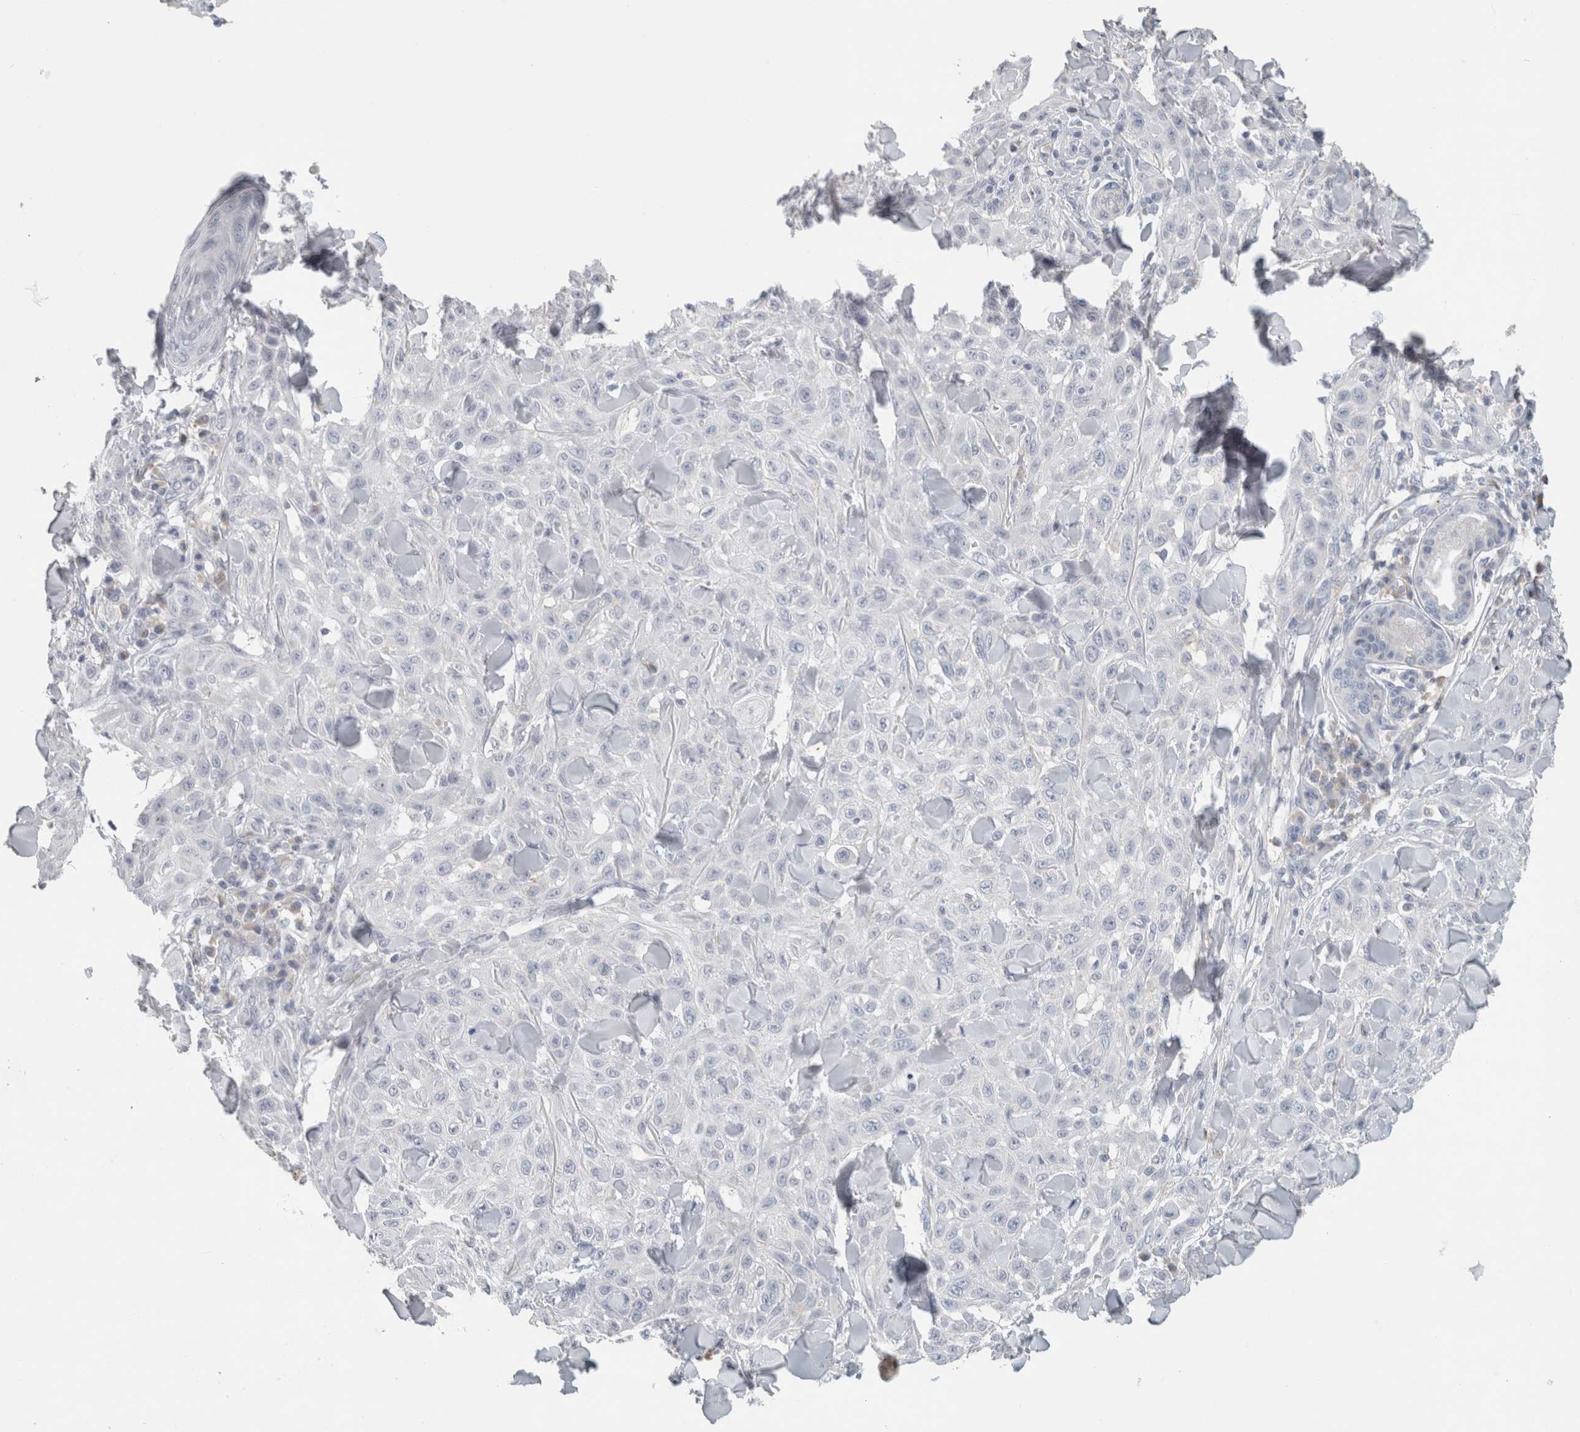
{"staining": {"intensity": "negative", "quantity": "none", "location": "none"}, "tissue": "skin cancer", "cell_type": "Tumor cells", "image_type": "cancer", "snomed": [{"axis": "morphology", "description": "Squamous cell carcinoma, NOS"}, {"axis": "topography", "description": "Skin"}], "caption": "Immunohistochemical staining of human skin cancer (squamous cell carcinoma) demonstrates no significant positivity in tumor cells.", "gene": "CD36", "patient": {"sex": "male", "age": 24}}